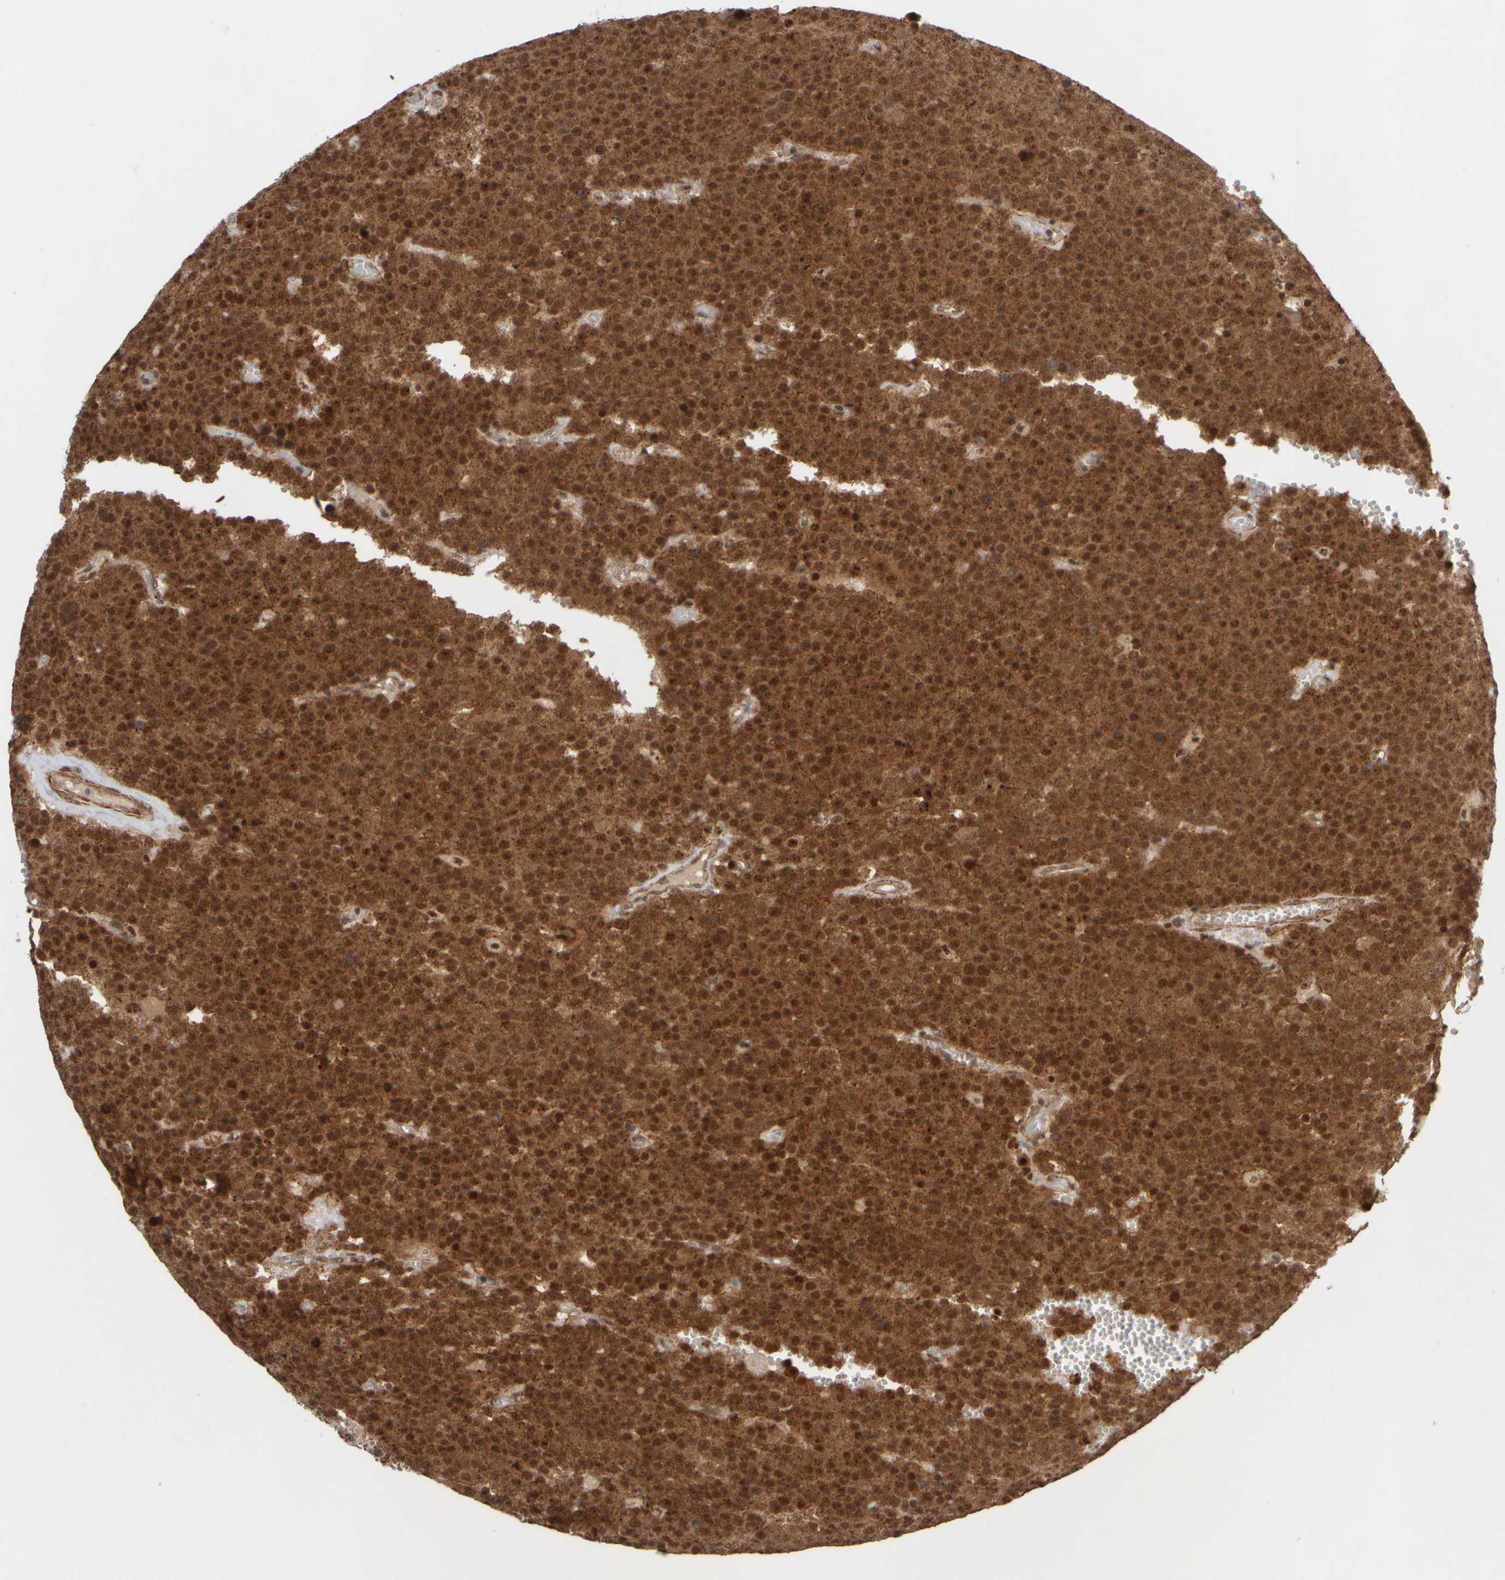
{"staining": {"intensity": "strong", "quantity": ">75%", "location": "cytoplasmic/membranous,nuclear"}, "tissue": "testis cancer", "cell_type": "Tumor cells", "image_type": "cancer", "snomed": [{"axis": "morphology", "description": "Normal tissue, NOS"}, {"axis": "morphology", "description": "Seminoma, NOS"}, {"axis": "topography", "description": "Testis"}], "caption": "Immunohistochemical staining of testis seminoma exhibits high levels of strong cytoplasmic/membranous and nuclear protein positivity in approximately >75% of tumor cells.", "gene": "SYNRG", "patient": {"sex": "male", "age": 71}}